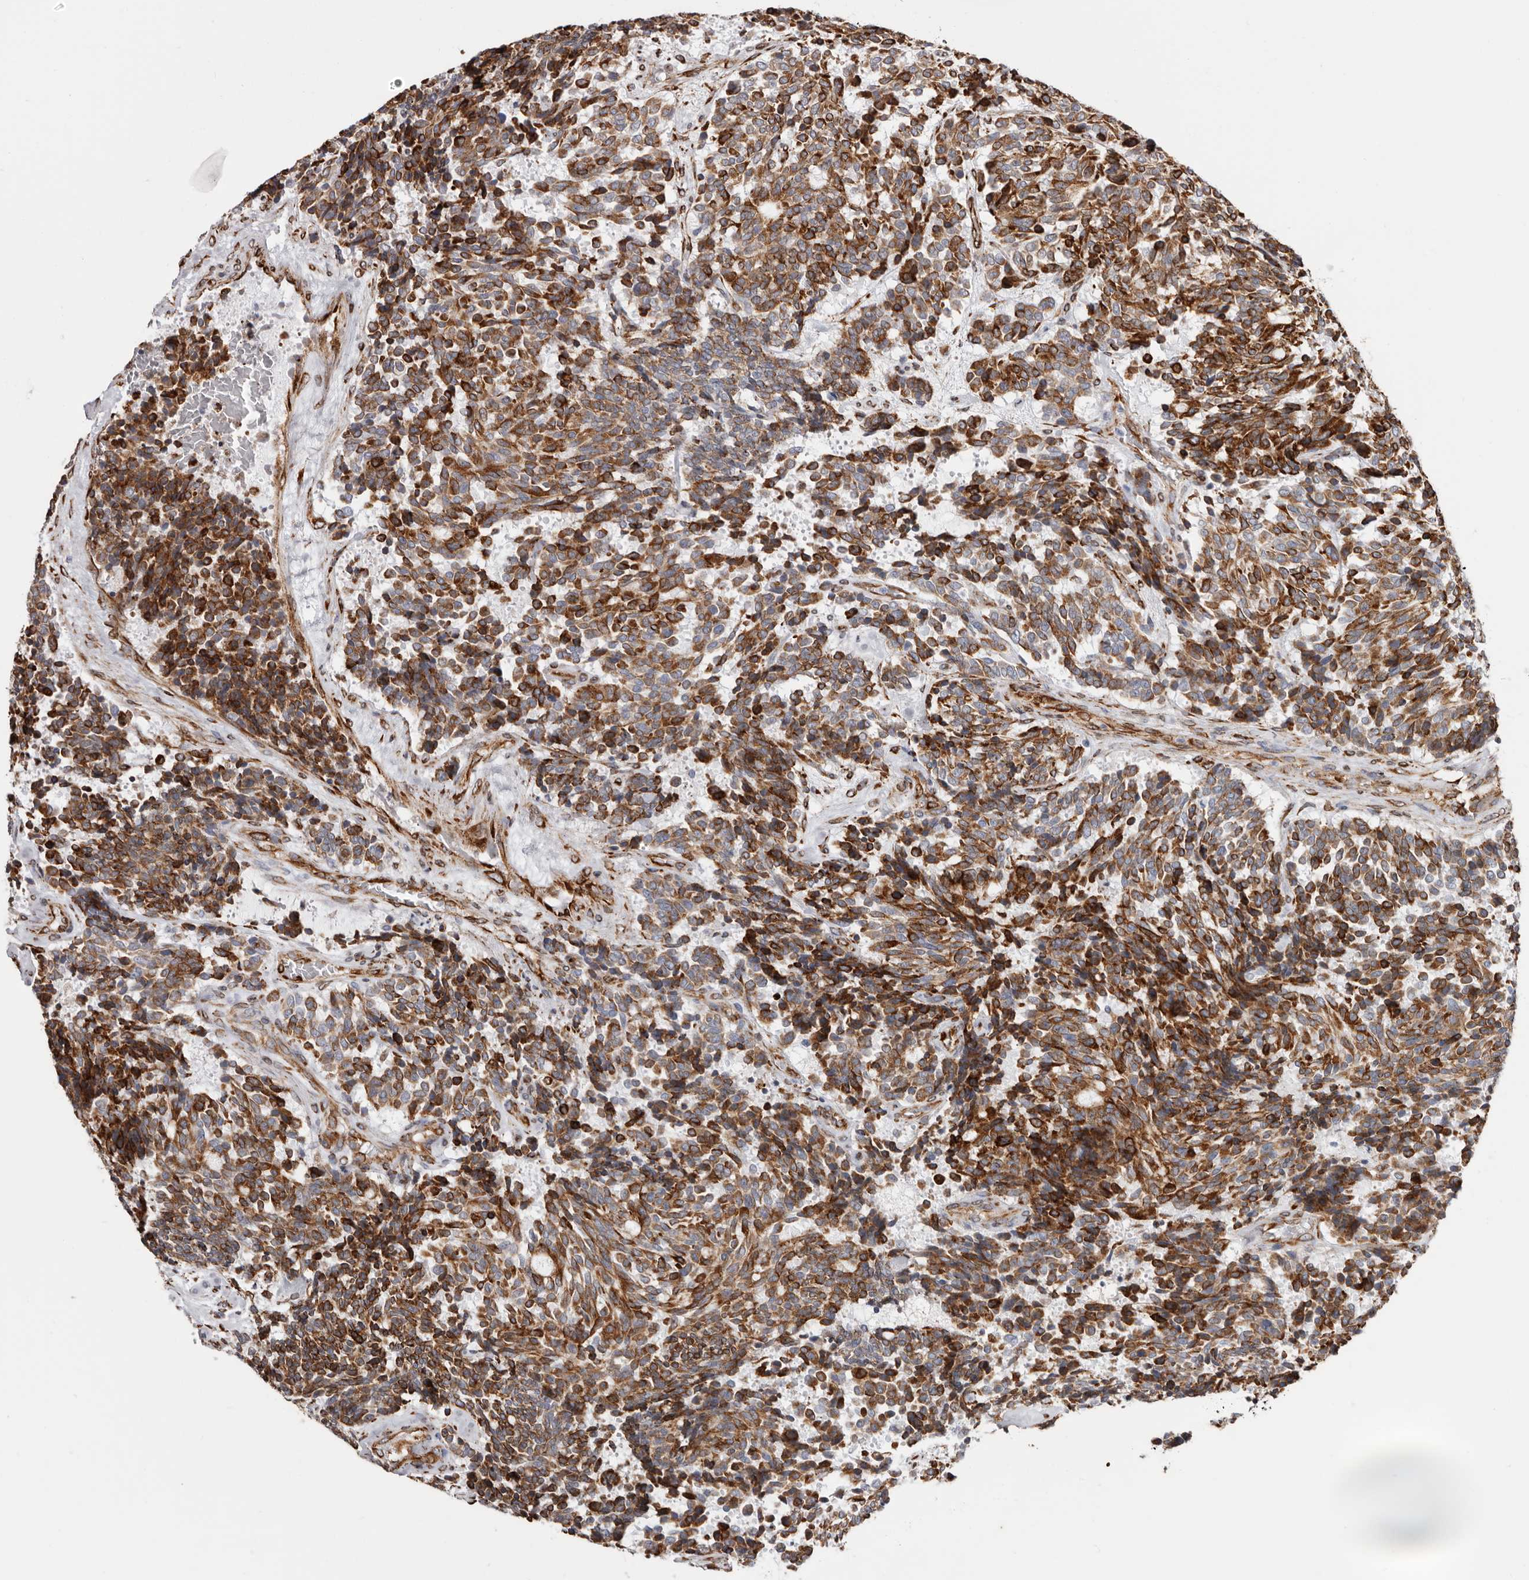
{"staining": {"intensity": "strong", "quantity": ">75%", "location": "cytoplasmic/membranous"}, "tissue": "carcinoid", "cell_type": "Tumor cells", "image_type": "cancer", "snomed": [{"axis": "morphology", "description": "Carcinoid, malignant, NOS"}, {"axis": "topography", "description": "Pancreas"}], "caption": "Tumor cells exhibit high levels of strong cytoplasmic/membranous staining in about >75% of cells in human carcinoid (malignant).", "gene": "SEMA3E", "patient": {"sex": "female", "age": 54}}